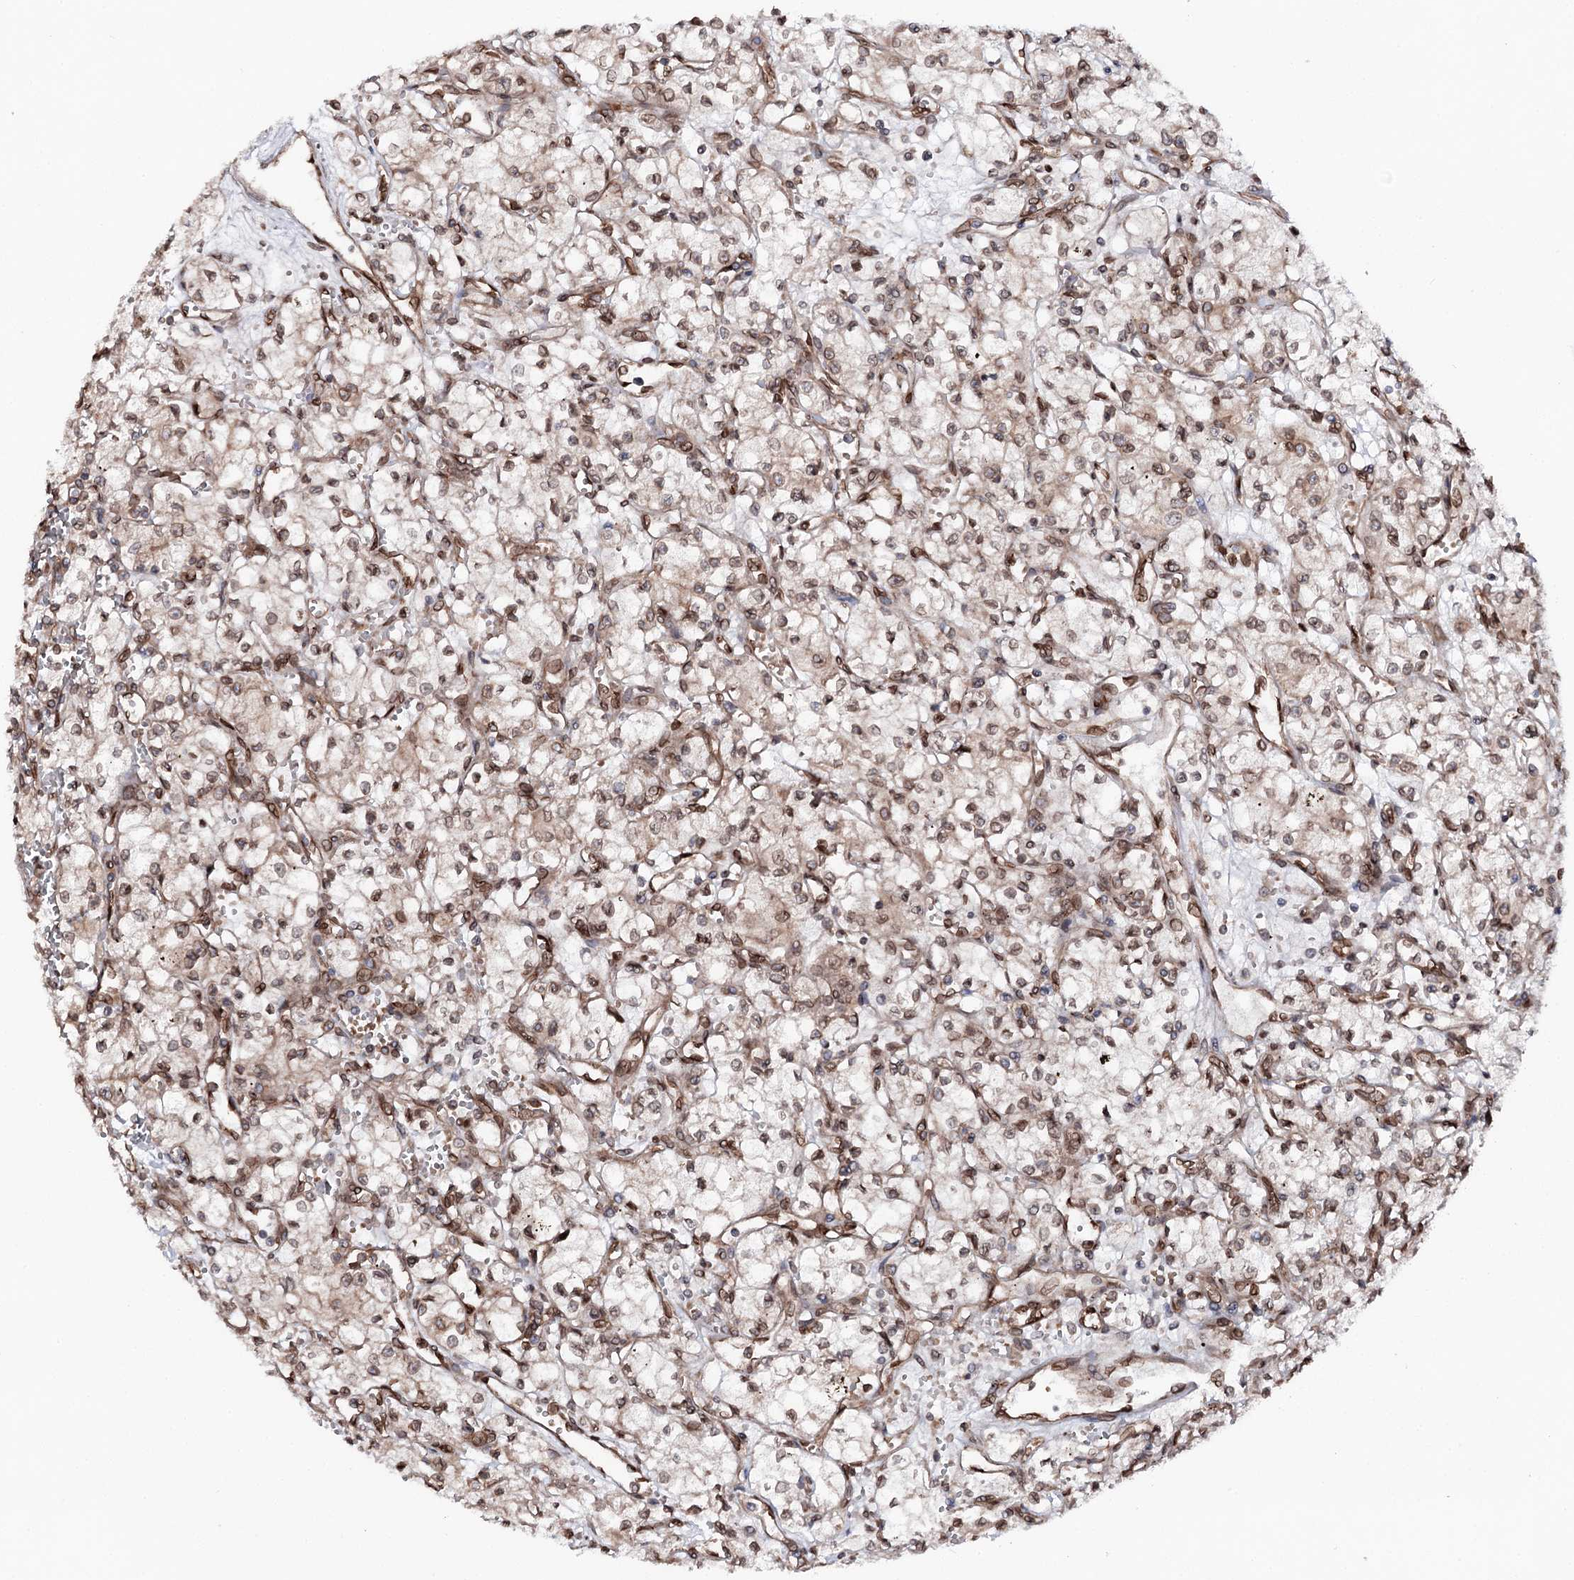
{"staining": {"intensity": "moderate", "quantity": ">75%", "location": "cytoplasmic/membranous,nuclear"}, "tissue": "renal cancer", "cell_type": "Tumor cells", "image_type": "cancer", "snomed": [{"axis": "morphology", "description": "Adenocarcinoma, NOS"}, {"axis": "topography", "description": "Kidney"}], "caption": "Protein expression analysis of human renal adenocarcinoma reveals moderate cytoplasmic/membranous and nuclear staining in about >75% of tumor cells. (DAB = brown stain, brightfield microscopy at high magnification).", "gene": "FGFR1OP2", "patient": {"sex": "male", "age": 59}}